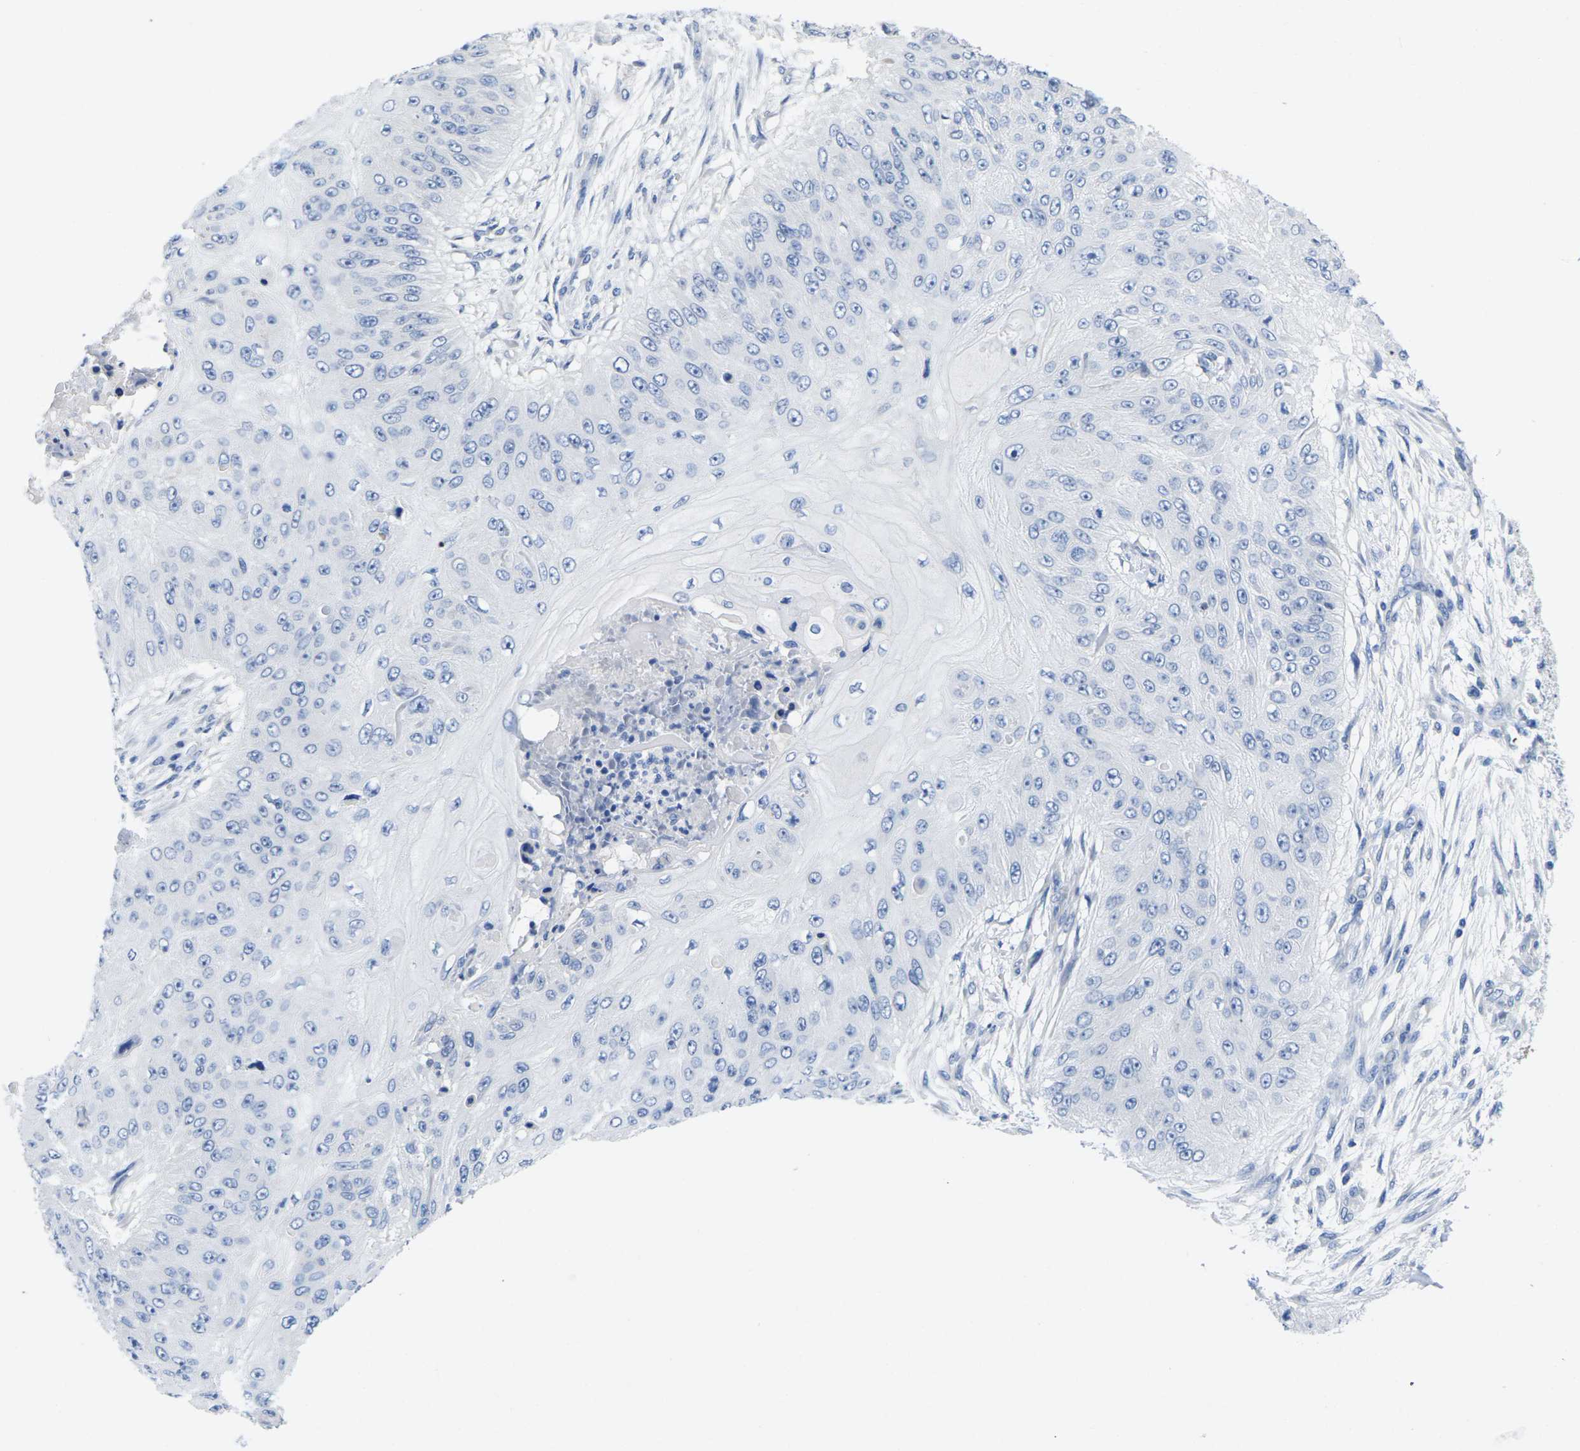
{"staining": {"intensity": "negative", "quantity": "none", "location": "none"}, "tissue": "skin cancer", "cell_type": "Tumor cells", "image_type": "cancer", "snomed": [{"axis": "morphology", "description": "Squamous cell carcinoma, NOS"}, {"axis": "topography", "description": "Skin"}], "caption": "A micrograph of human skin cancer (squamous cell carcinoma) is negative for staining in tumor cells. (DAB IHC, high magnification).", "gene": "TNNI3", "patient": {"sex": "female", "age": 80}}